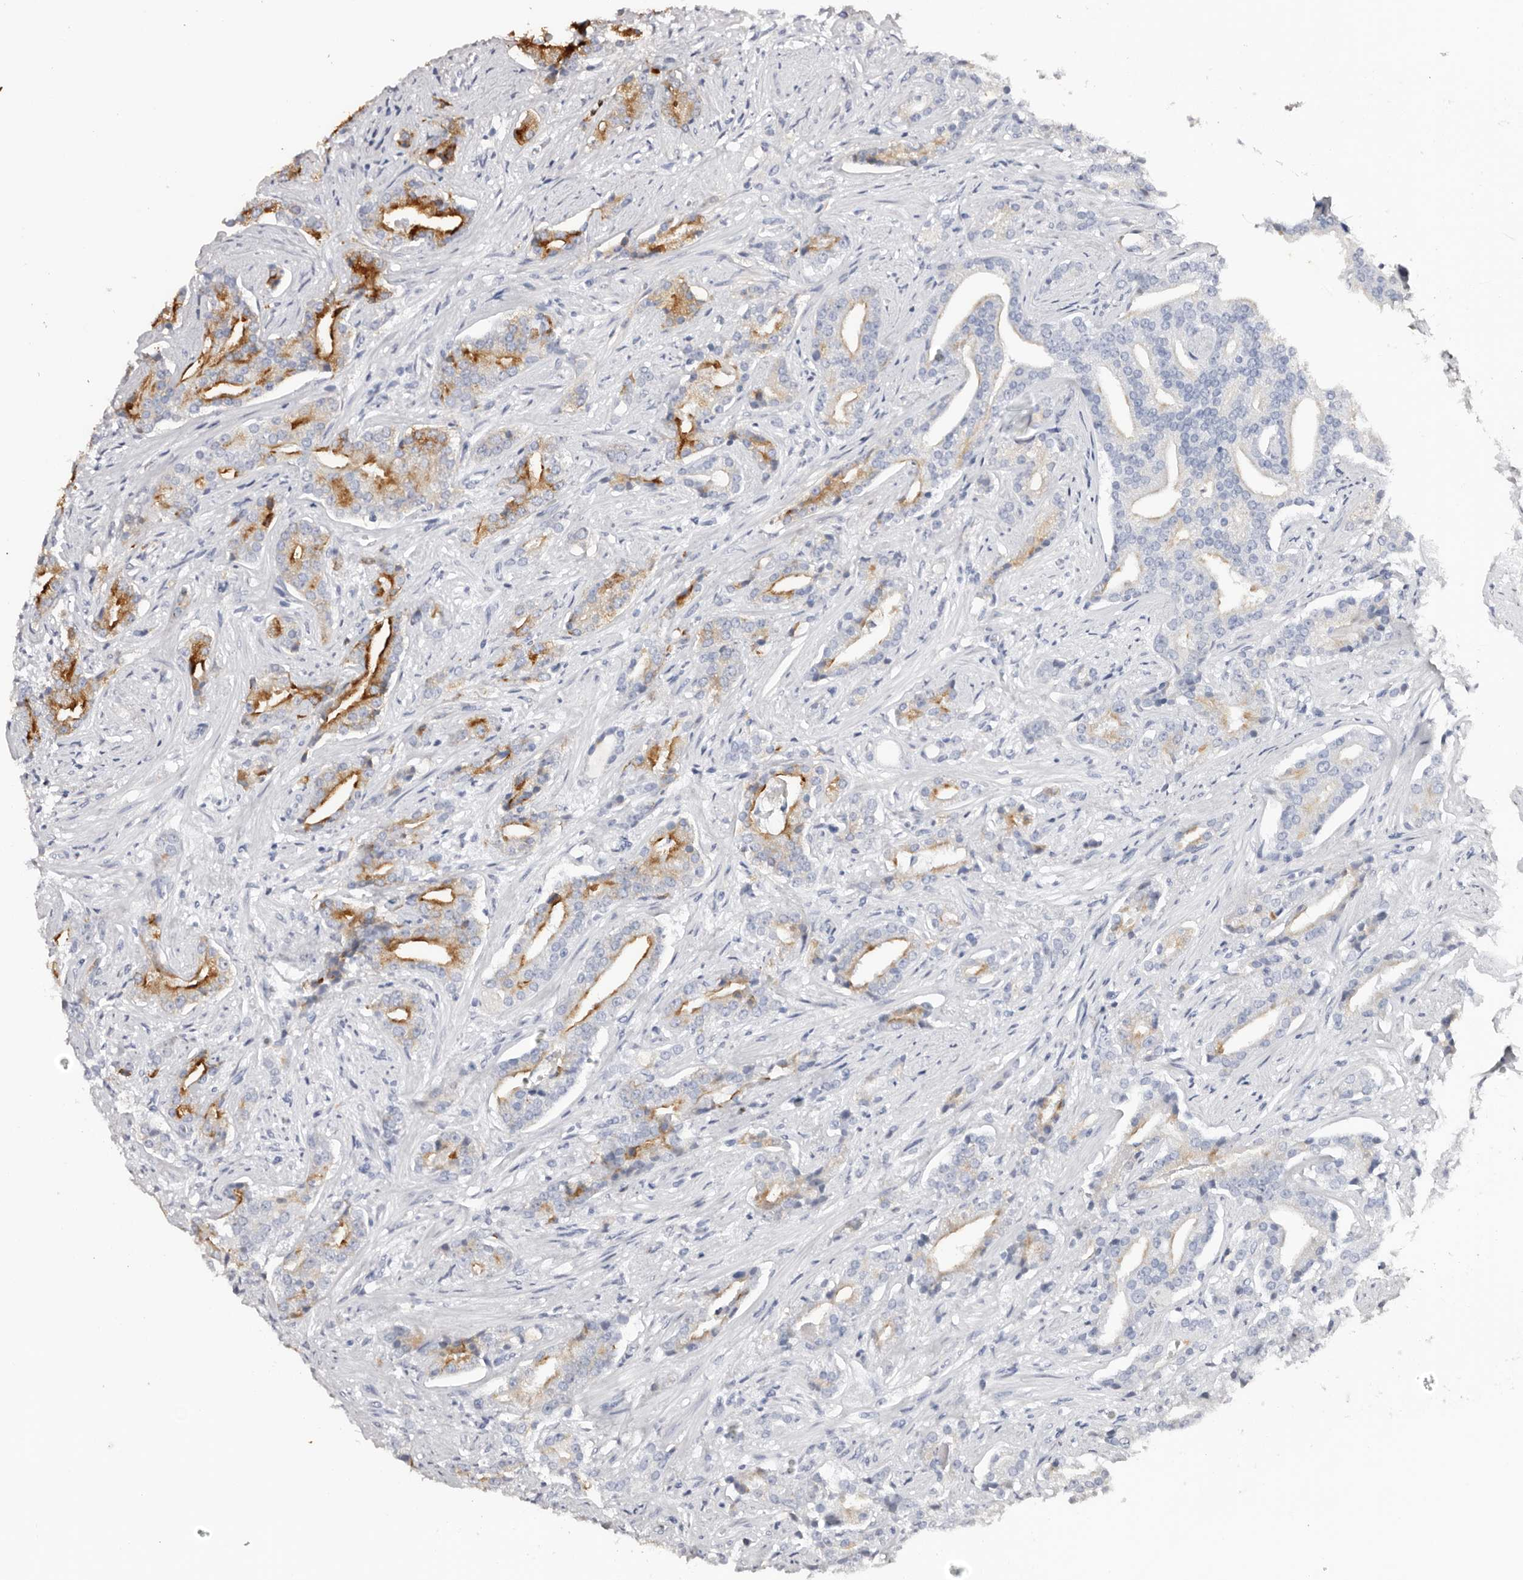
{"staining": {"intensity": "strong", "quantity": "25%-75%", "location": "cytoplasmic/membranous"}, "tissue": "prostate cancer", "cell_type": "Tumor cells", "image_type": "cancer", "snomed": [{"axis": "morphology", "description": "Adenocarcinoma, Low grade"}, {"axis": "topography", "description": "Prostate"}], "caption": "Protein staining displays strong cytoplasmic/membranous staining in about 25%-75% of tumor cells in low-grade adenocarcinoma (prostate).", "gene": "AKNAD1", "patient": {"sex": "male", "age": 67}}